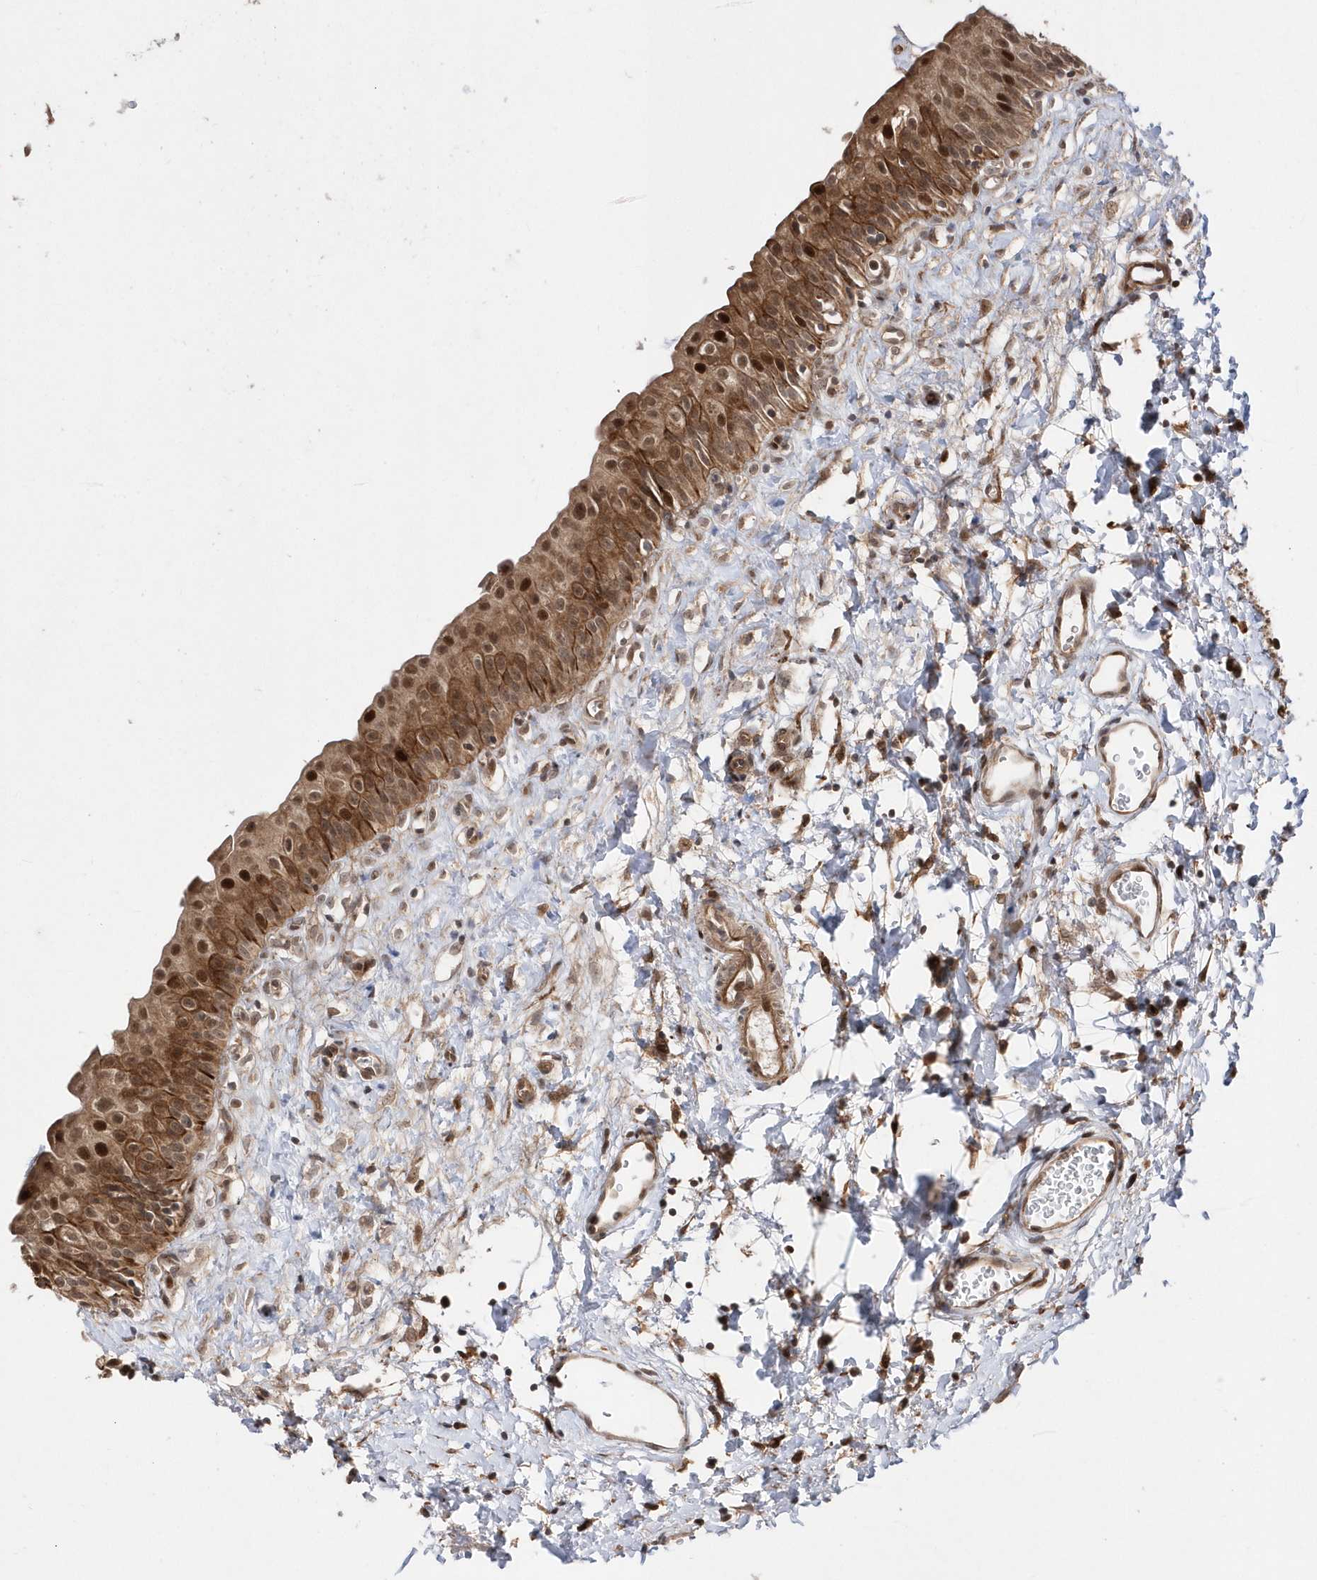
{"staining": {"intensity": "moderate", "quantity": ">75%", "location": "cytoplasmic/membranous,nuclear"}, "tissue": "urinary bladder", "cell_type": "Urothelial cells", "image_type": "normal", "snomed": [{"axis": "morphology", "description": "Normal tissue, NOS"}, {"axis": "topography", "description": "Urinary bladder"}], "caption": "Immunohistochemical staining of normal urinary bladder displays >75% levels of moderate cytoplasmic/membranous,nuclear protein staining in approximately >75% of urothelial cells. Using DAB (brown) and hematoxylin (blue) stains, captured at high magnification using brightfield microscopy.", "gene": "DALRD3", "patient": {"sex": "male", "age": 51}}